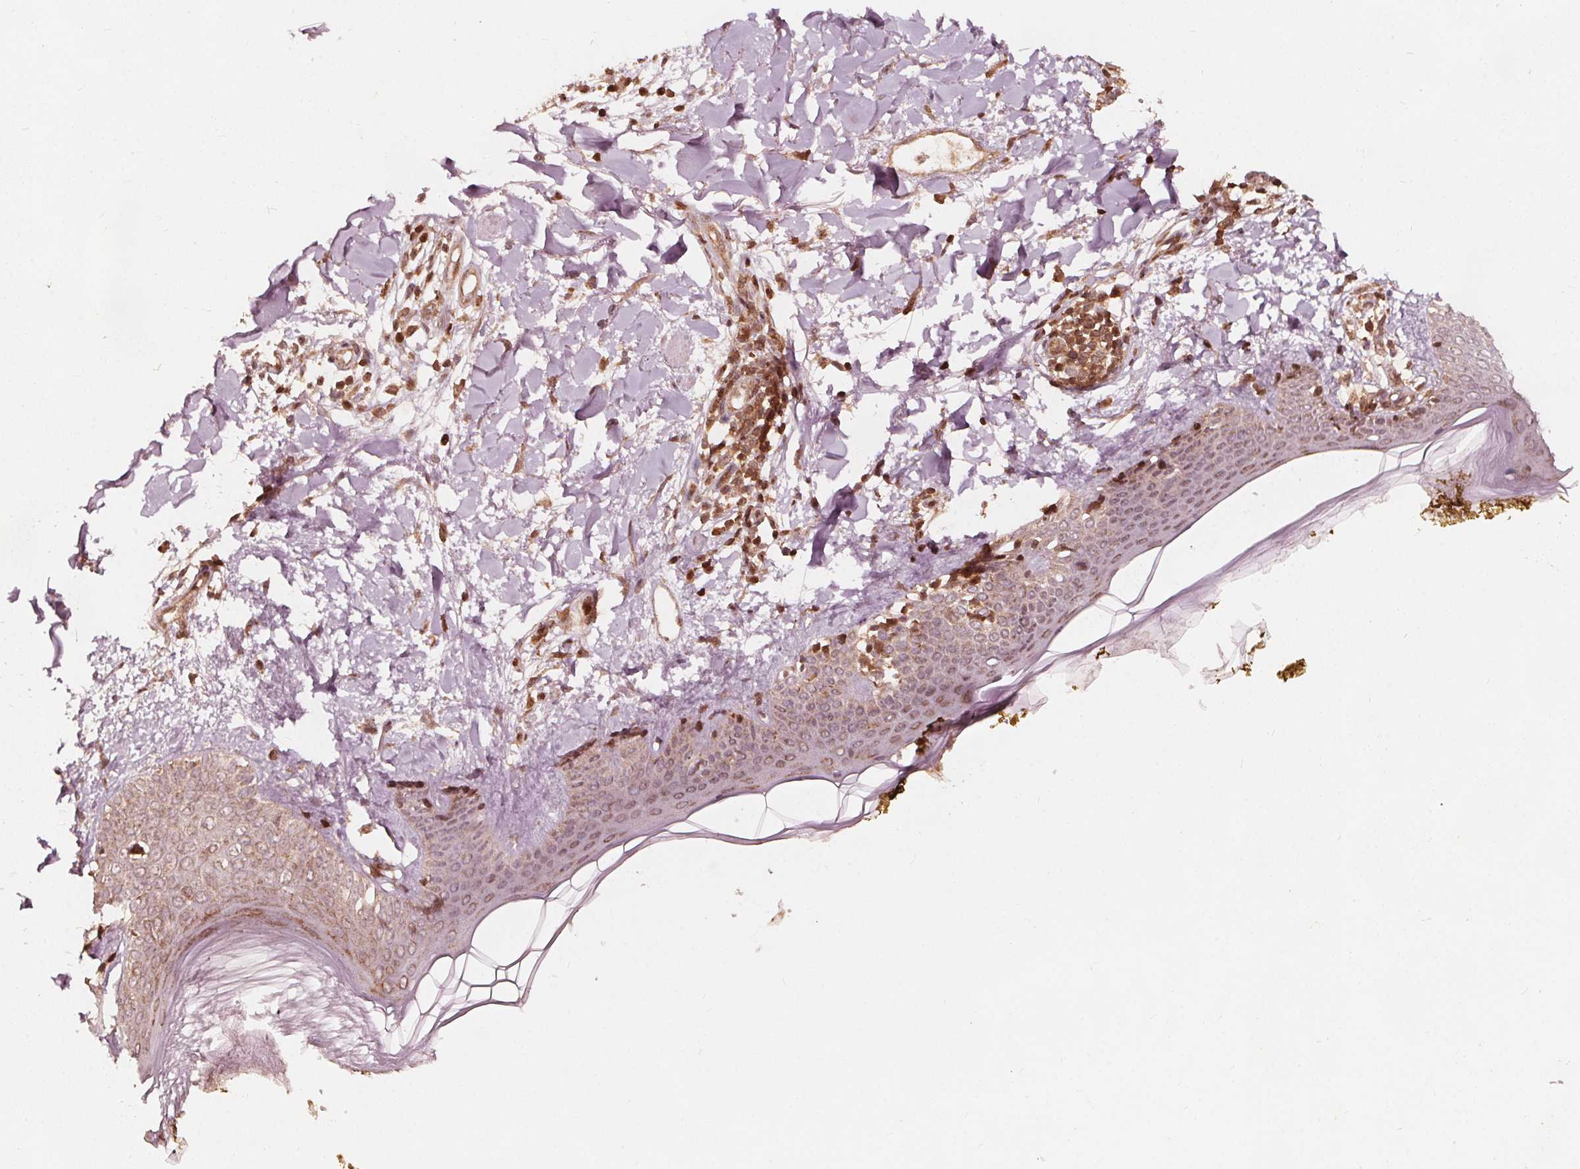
{"staining": {"intensity": "strong", "quantity": ">75%", "location": "cytoplasmic/membranous,nuclear"}, "tissue": "skin", "cell_type": "Fibroblasts", "image_type": "normal", "snomed": [{"axis": "morphology", "description": "Normal tissue, NOS"}, {"axis": "topography", "description": "Skin"}], "caption": "A photomicrograph of skin stained for a protein displays strong cytoplasmic/membranous,nuclear brown staining in fibroblasts. The staining was performed using DAB (3,3'-diaminobenzidine), with brown indicating positive protein expression. Nuclei are stained blue with hematoxylin.", "gene": "AIP", "patient": {"sex": "female", "age": 34}}